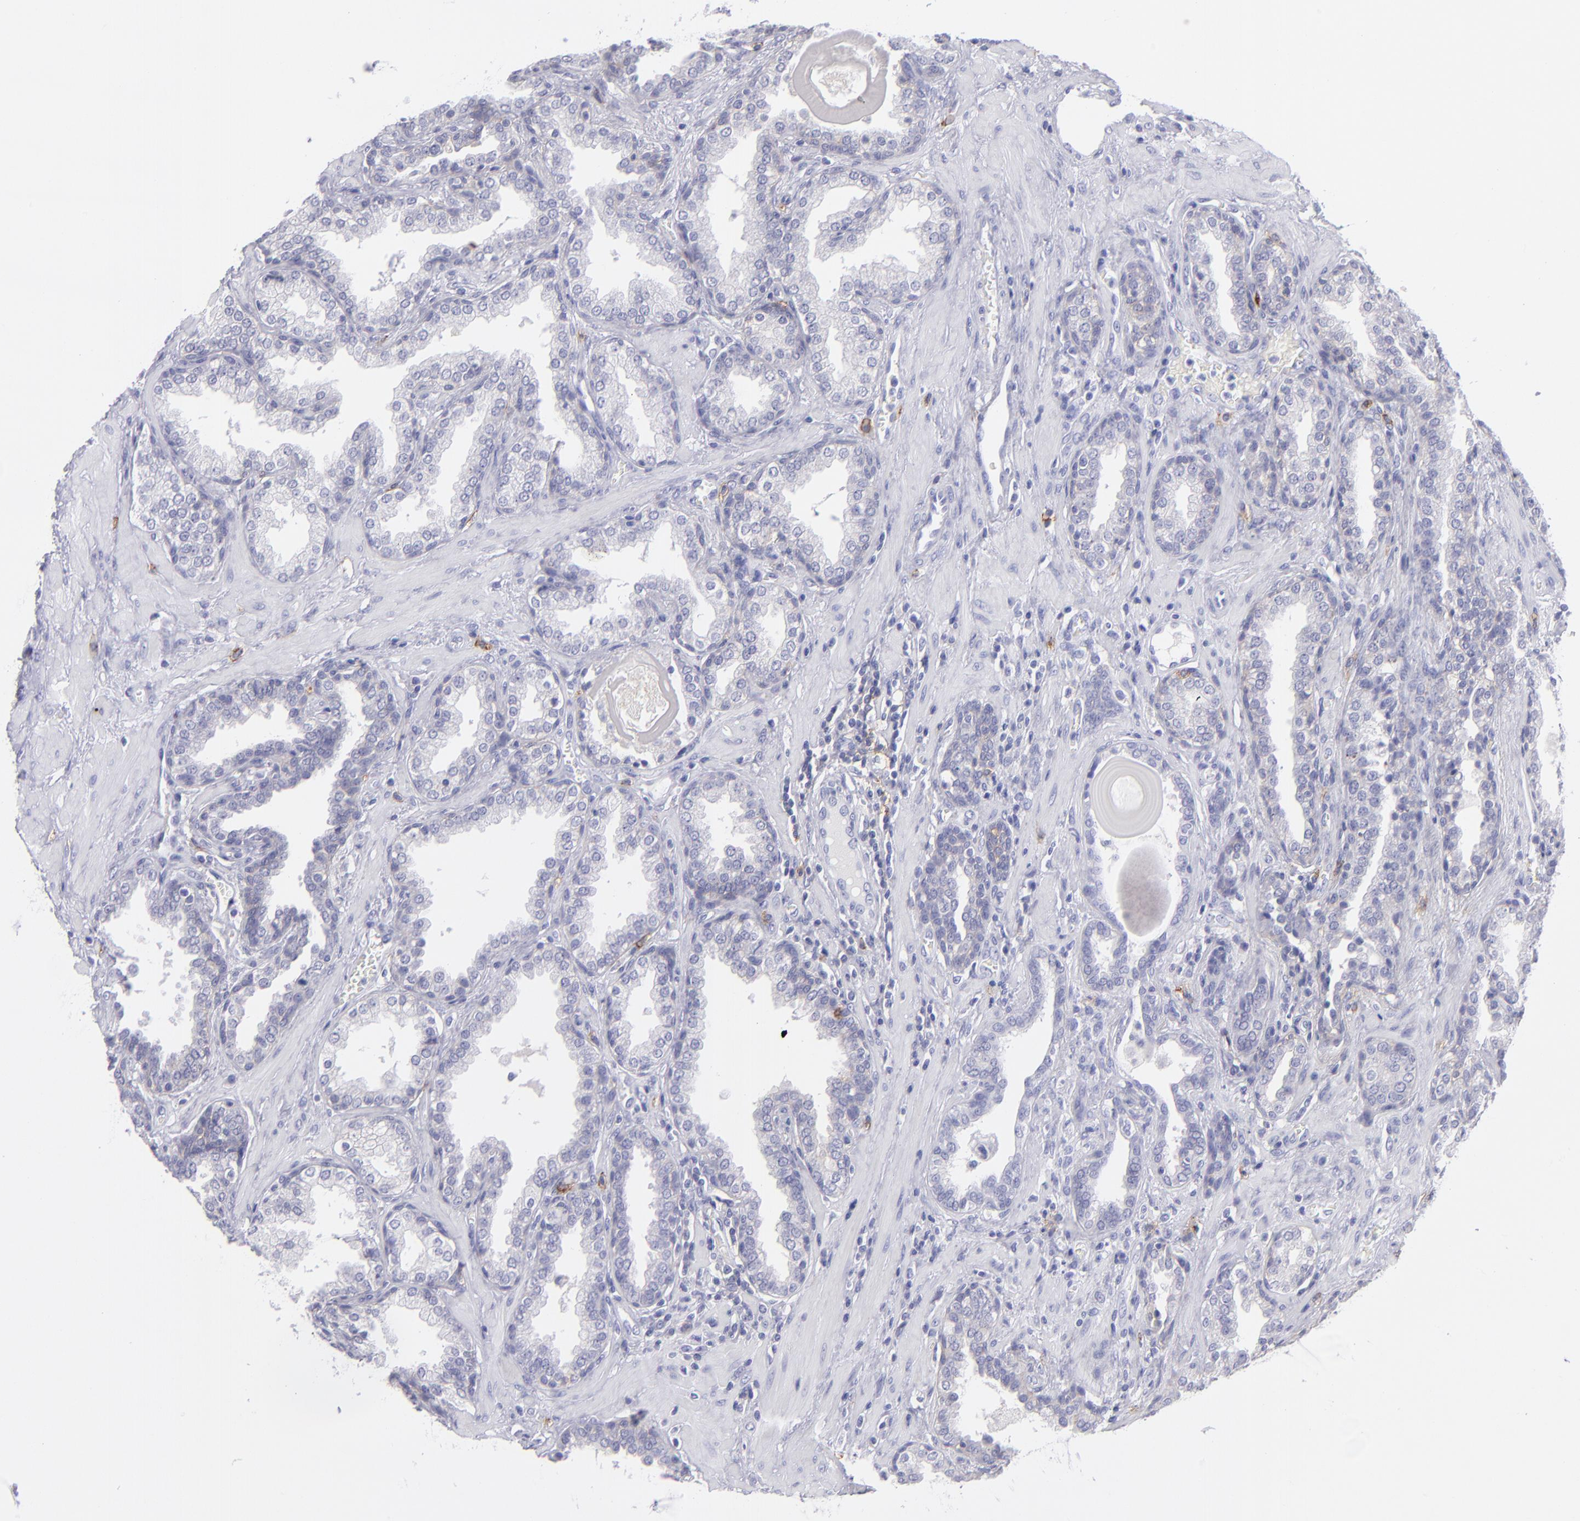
{"staining": {"intensity": "negative", "quantity": "none", "location": "none"}, "tissue": "prostate", "cell_type": "Glandular cells", "image_type": "normal", "snomed": [{"axis": "morphology", "description": "Normal tissue, NOS"}, {"axis": "topography", "description": "Prostate"}], "caption": "This is a histopathology image of IHC staining of benign prostate, which shows no positivity in glandular cells. (Brightfield microscopy of DAB immunohistochemistry (IHC) at high magnification).", "gene": "CD82", "patient": {"sex": "male", "age": 51}}